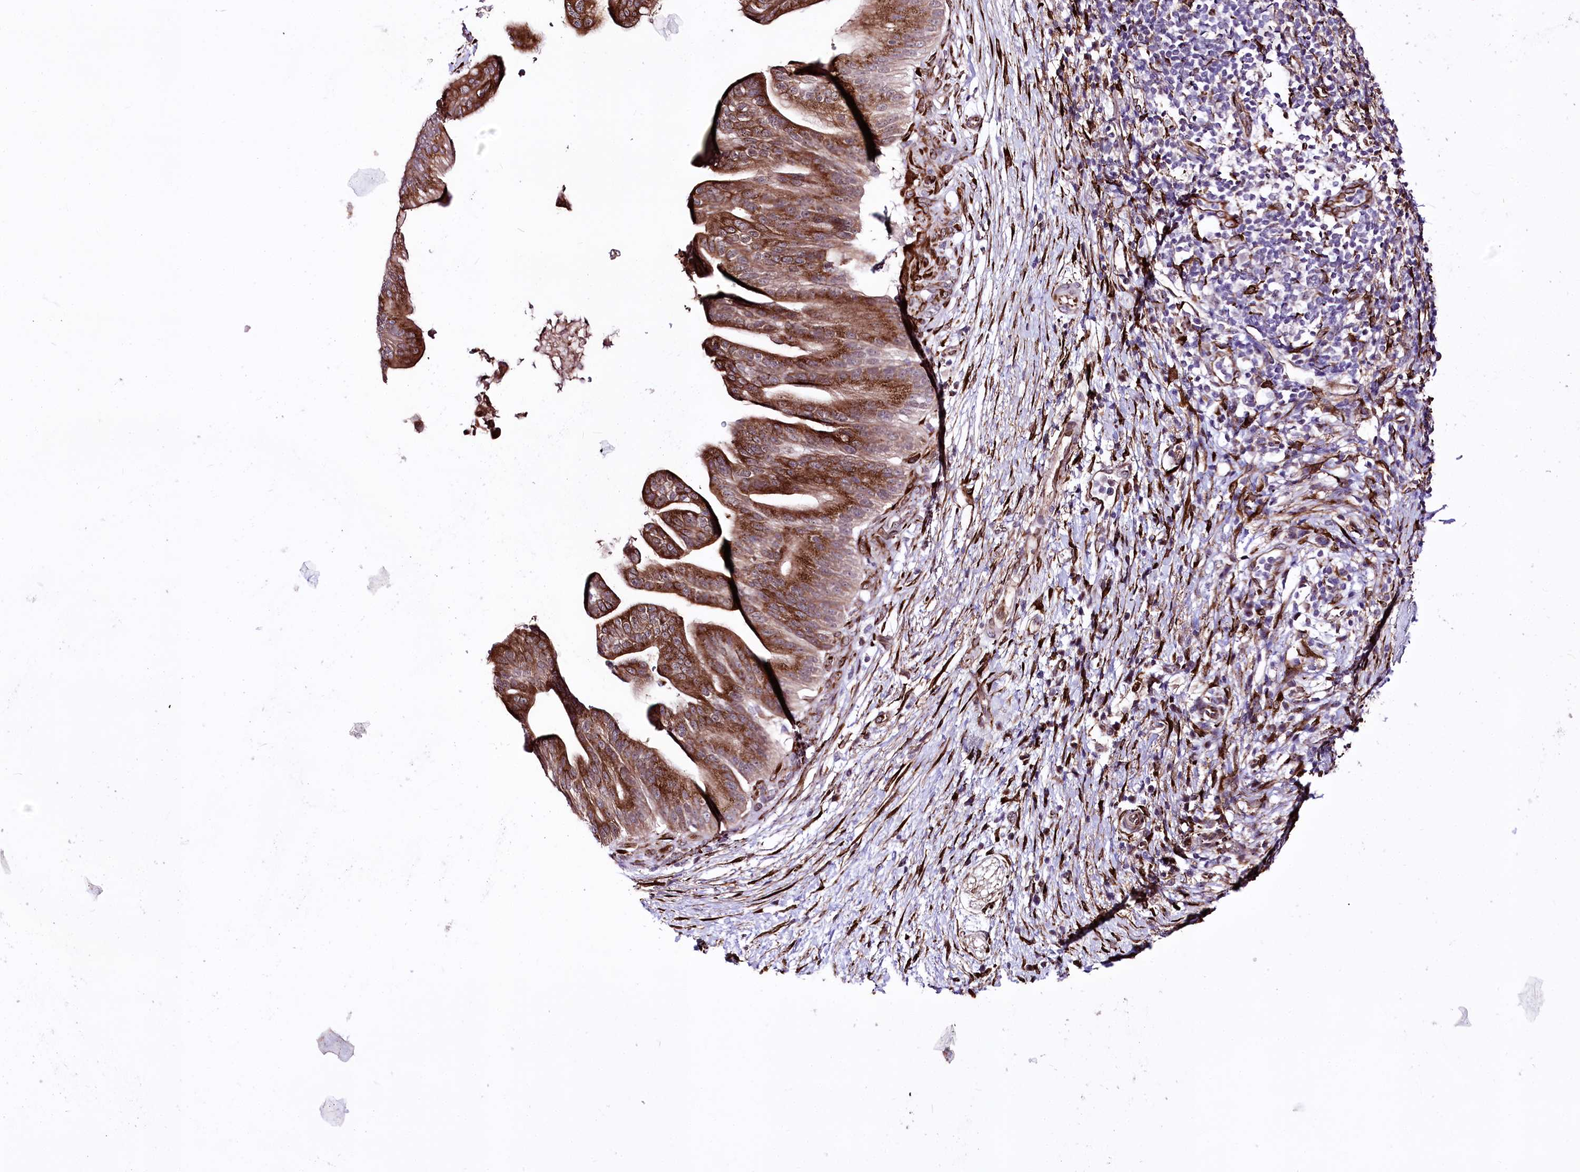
{"staining": {"intensity": "moderate", "quantity": ">75%", "location": "cytoplasmic/membranous"}, "tissue": "pancreatic cancer", "cell_type": "Tumor cells", "image_type": "cancer", "snomed": [{"axis": "morphology", "description": "Adenocarcinoma, NOS"}, {"axis": "topography", "description": "Pancreas"}], "caption": "Pancreatic cancer tissue demonstrates moderate cytoplasmic/membranous positivity in about >75% of tumor cells, visualized by immunohistochemistry.", "gene": "WWC1", "patient": {"sex": "male", "age": 68}}